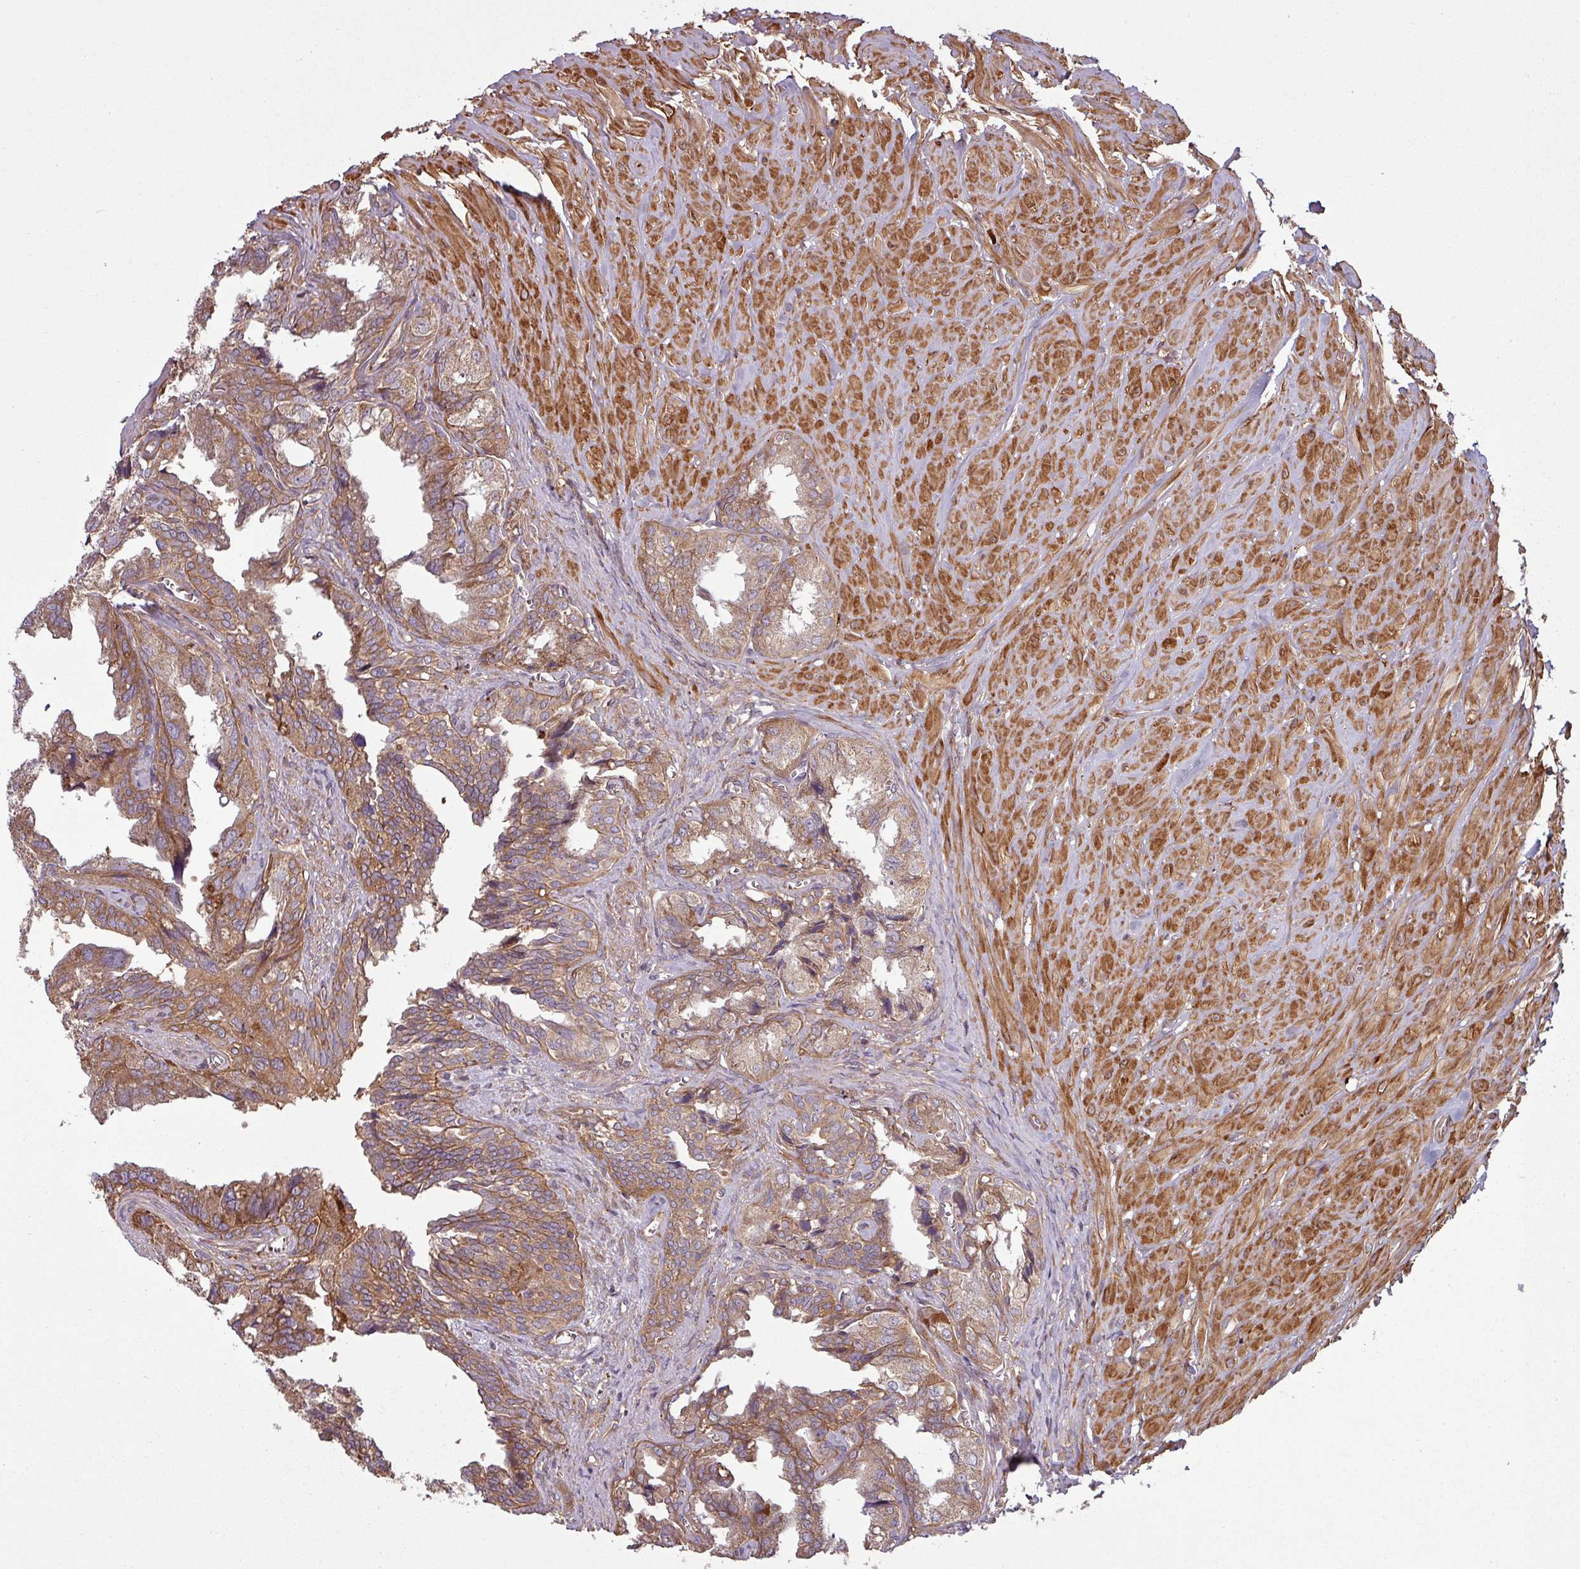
{"staining": {"intensity": "moderate", "quantity": ">75%", "location": "cytoplasmic/membranous"}, "tissue": "seminal vesicle", "cell_type": "Glandular cells", "image_type": "normal", "snomed": [{"axis": "morphology", "description": "Normal tissue, NOS"}, {"axis": "topography", "description": "Seminal veicle"}], "caption": "Glandular cells show medium levels of moderate cytoplasmic/membranous expression in about >75% of cells in benign seminal vesicle. The staining was performed using DAB, with brown indicating positive protein expression. Nuclei are stained blue with hematoxylin.", "gene": "SNRNP25", "patient": {"sex": "male", "age": 67}}